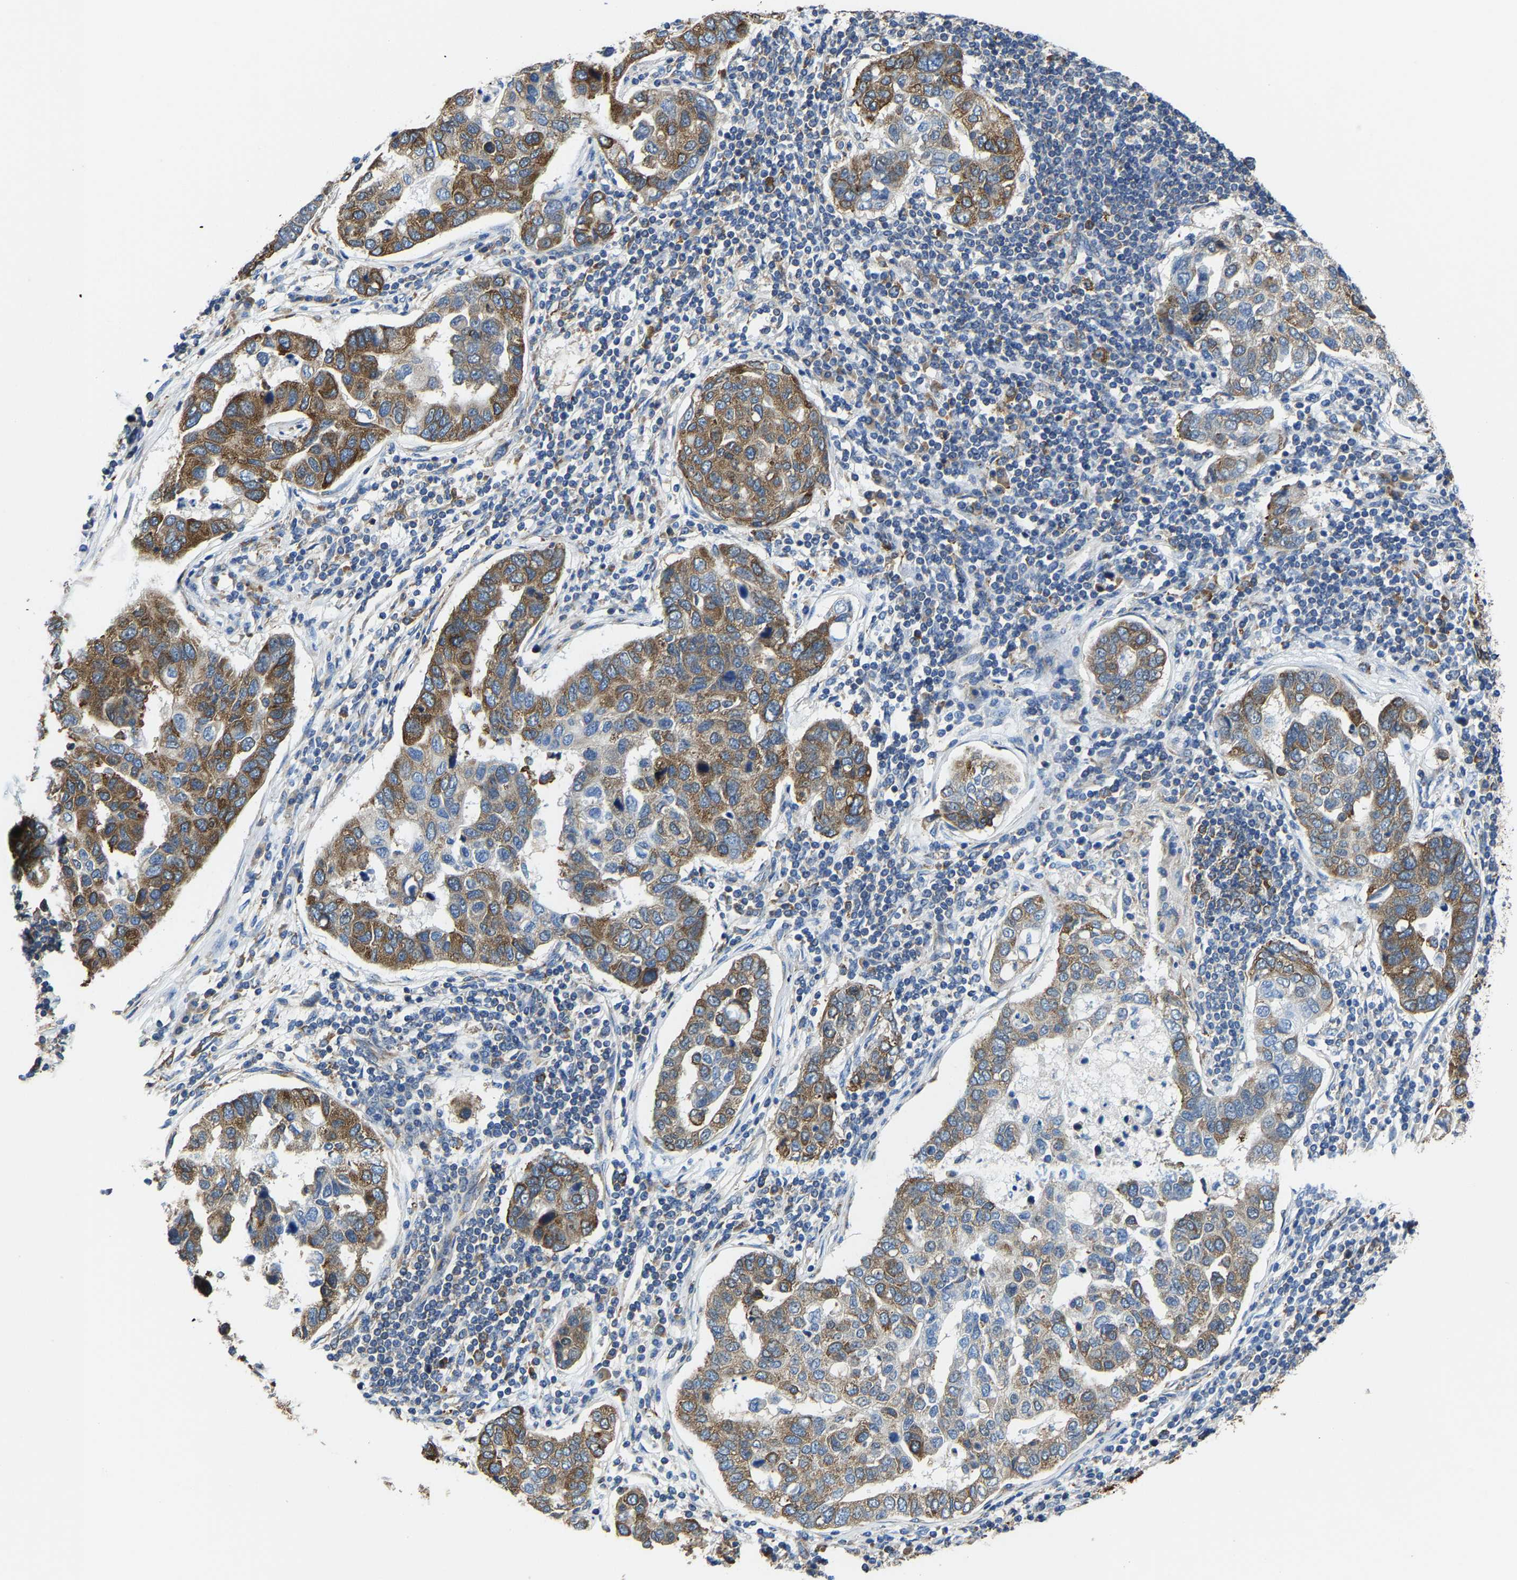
{"staining": {"intensity": "moderate", "quantity": "25%-75%", "location": "cytoplasmic/membranous"}, "tissue": "pancreatic cancer", "cell_type": "Tumor cells", "image_type": "cancer", "snomed": [{"axis": "morphology", "description": "Adenocarcinoma, NOS"}, {"axis": "topography", "description": "Pancreas"}], "caption": "Immunohistochemistry (IHC) of adenocarcinoma (pancreatic) displays medium levels of moderate cytoplasmic/membranous expression in approximately 25%-75% of tumor cells. The staining is performed using DAB brown chromogen to label protein expression. The nuclei are counter-stained blue using hematoxylin.", "gene": "G3BP2", "patient": {"sex": "female", "age": 61}}